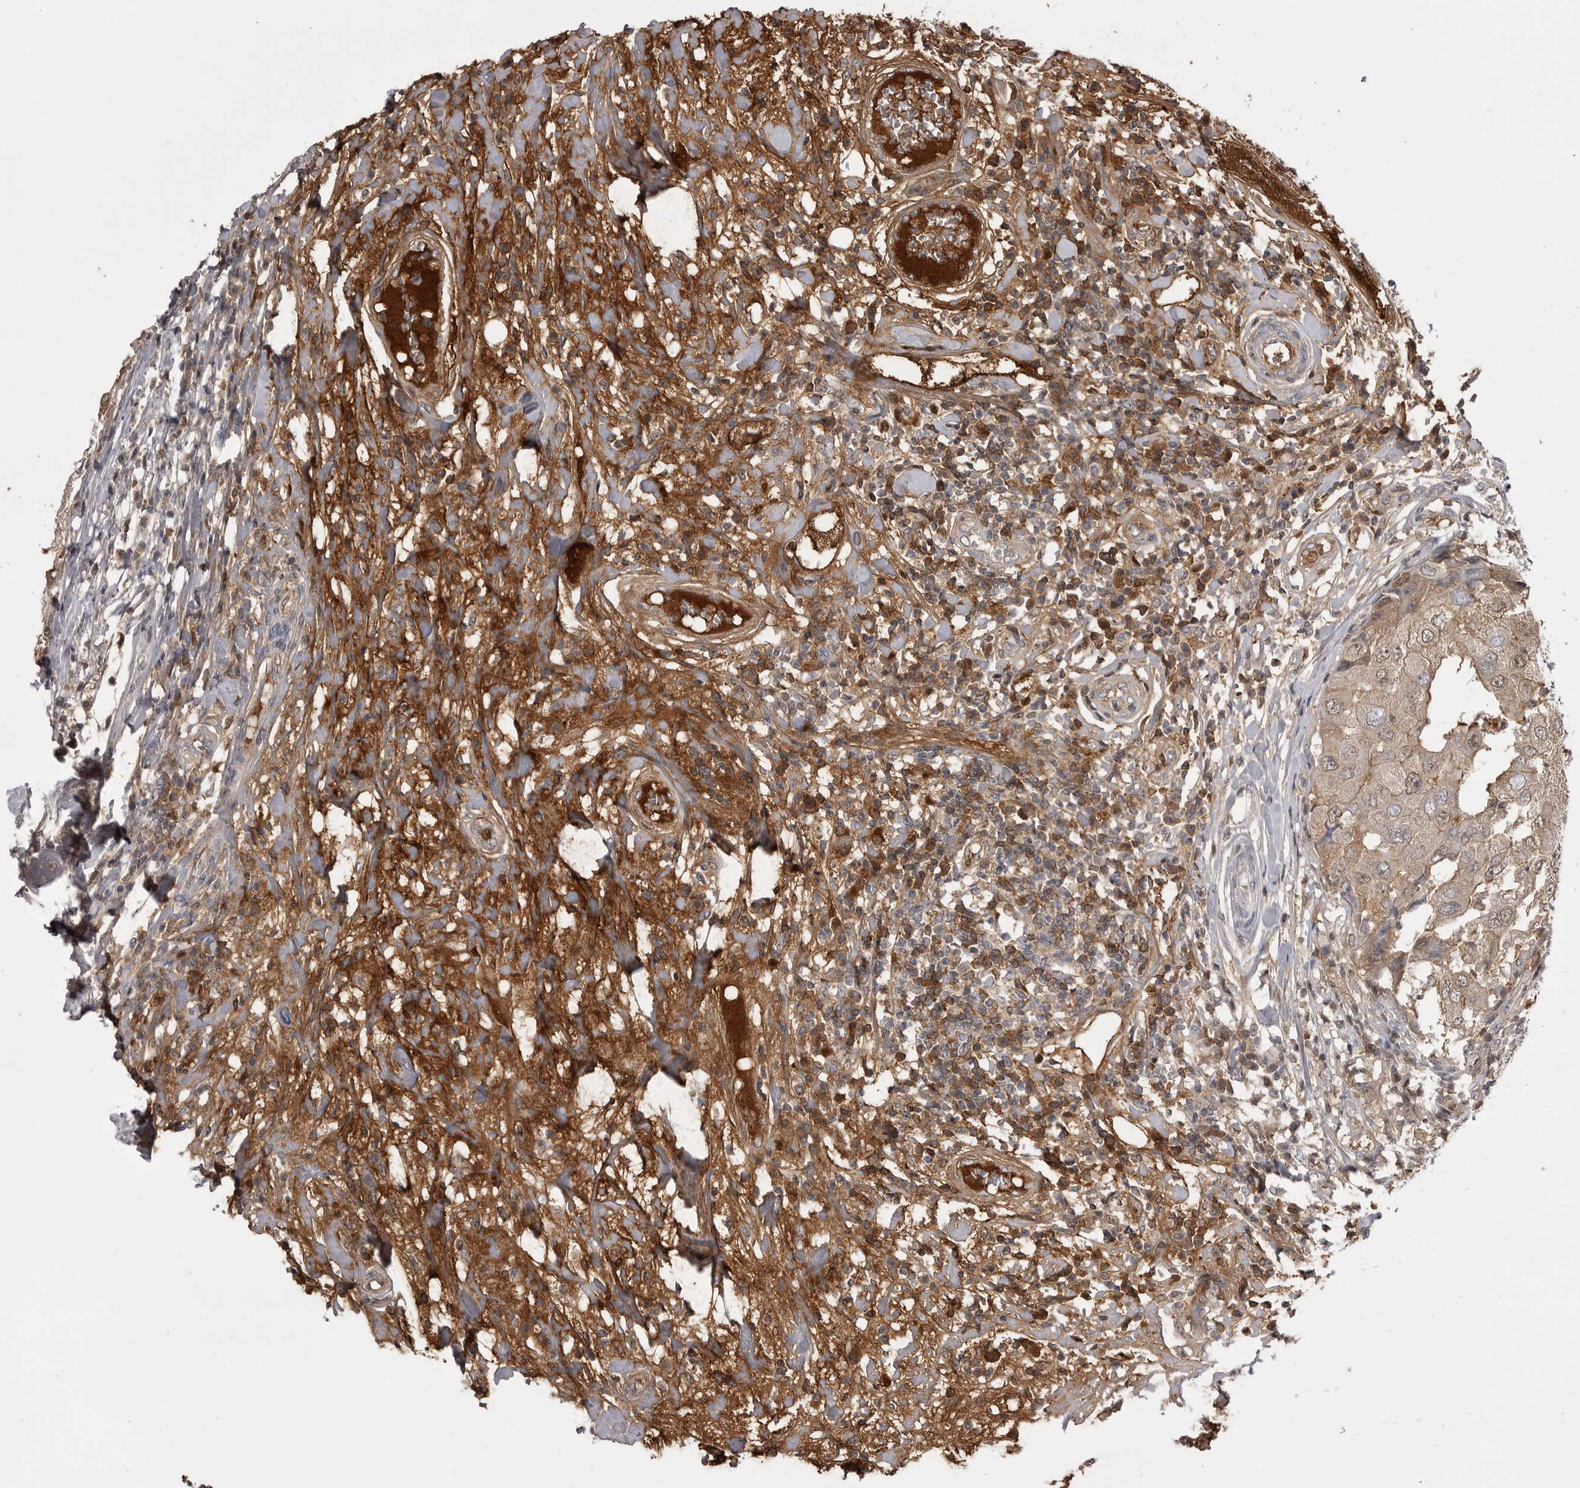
{"staining": {"intensity": "weak", "quantity": "<25%", "location": "cytoplasmic/membranous"}, "tissue": "breast cancer", "cell_type": "Tumor cells", "image_type": "cancer", "snomed": [{"axis": "morphology", "description": "Duct carcinoma"}, {"axis": "topography", "description": "Breast"}], "caption": "Immunohistochemistry (IHC) image of neoplastic tissue: human breast cancer (intraductal carcinoma) stained with DAB displays no significant protein expression in tumor cells.", "gene": "AHSG", "patient": {"sex": "female", "age": 27}}